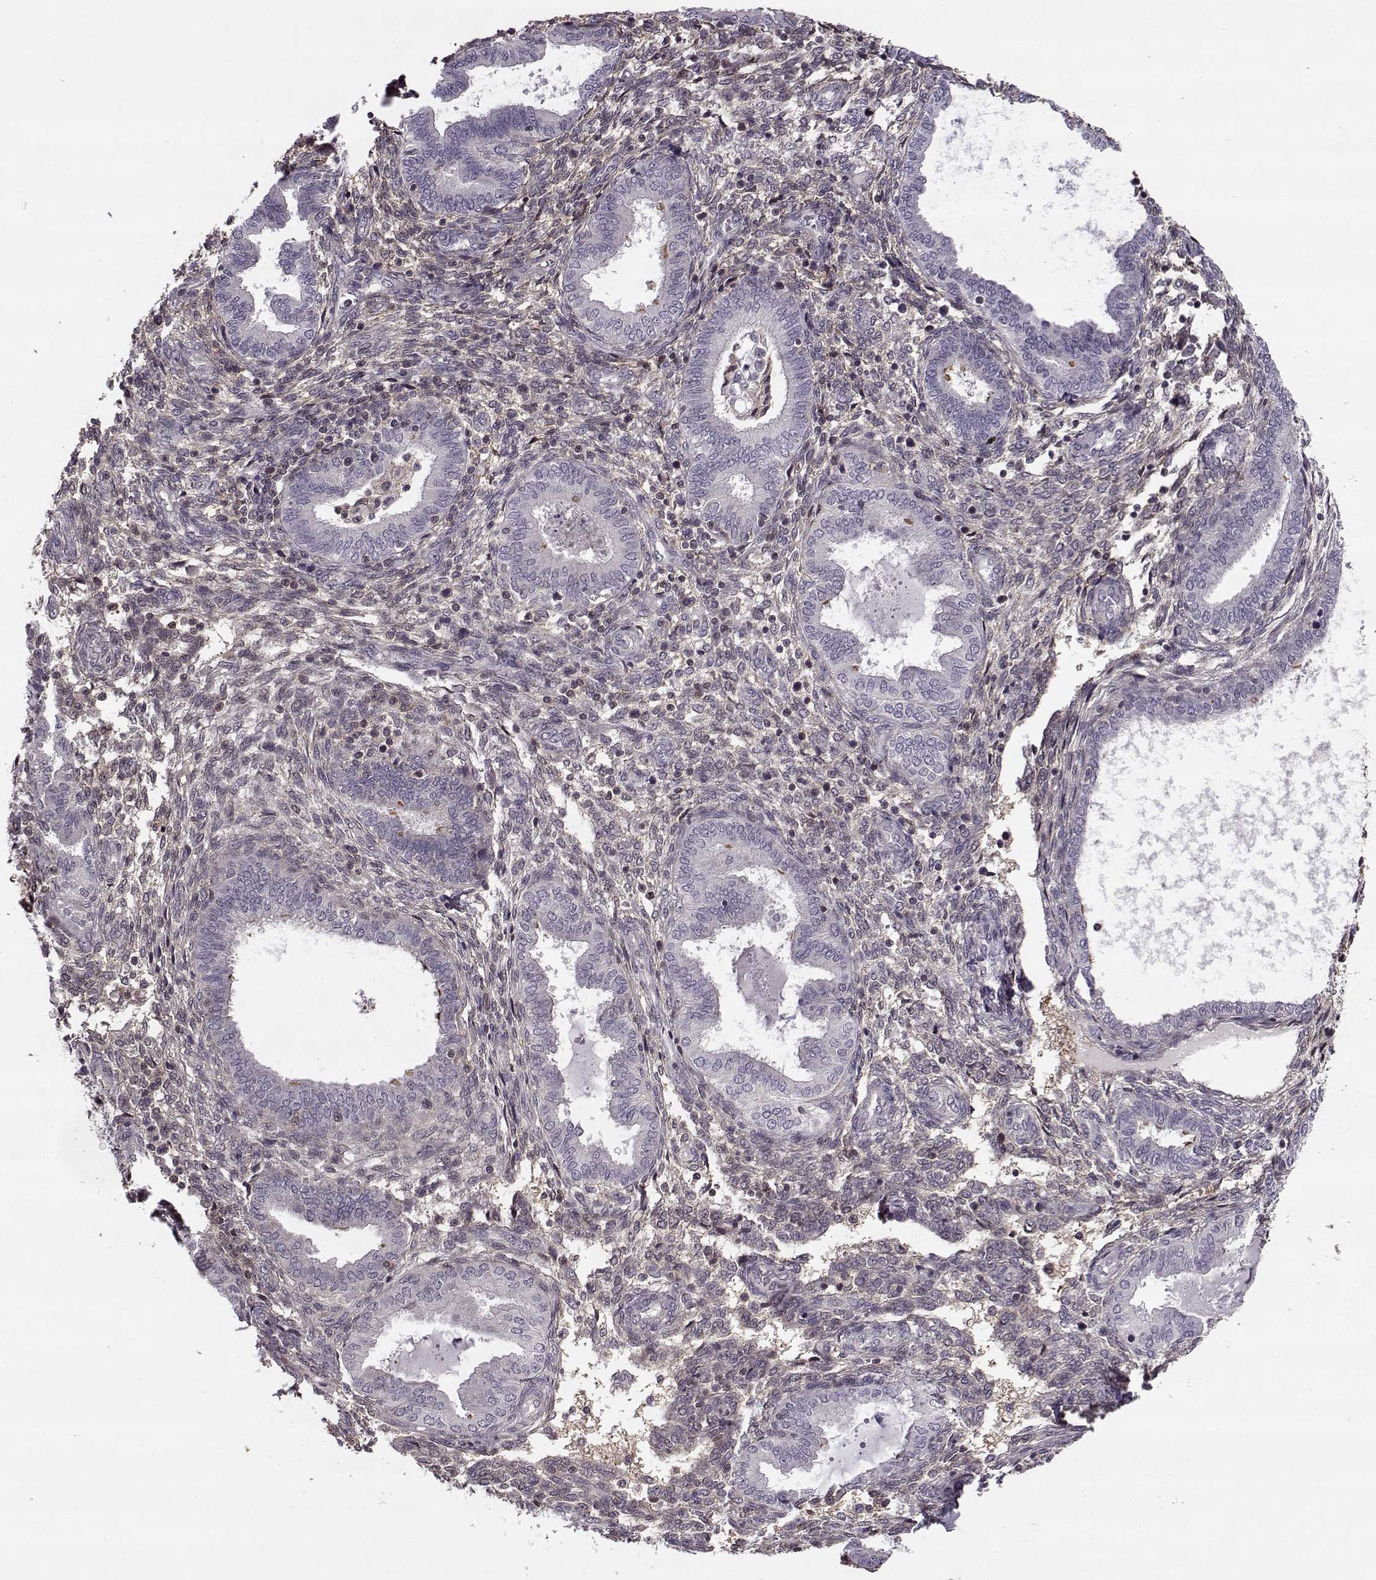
{"staining": {"intensity": "negative", "quantity": "none", "location": "none"}, "tissue": "endometrium", "cell_type": "Cells in endometrial stroma", "image_type": "normal", "snomed": [{"axis": "morphology", "description": "Normal tissue, NOS"}, {"axis": "topography", "description": "Endometrium"}], "caption": "Immunohistochemistry micrograph of unremarkable endometrium: human endometrium stained with DAB (3,3'-diaminobenzidine) displays no significant protein positivity in cells in endometrial stroma.", "gene": "MFSD1", "patient": {"sex": "female", "age": 42}}